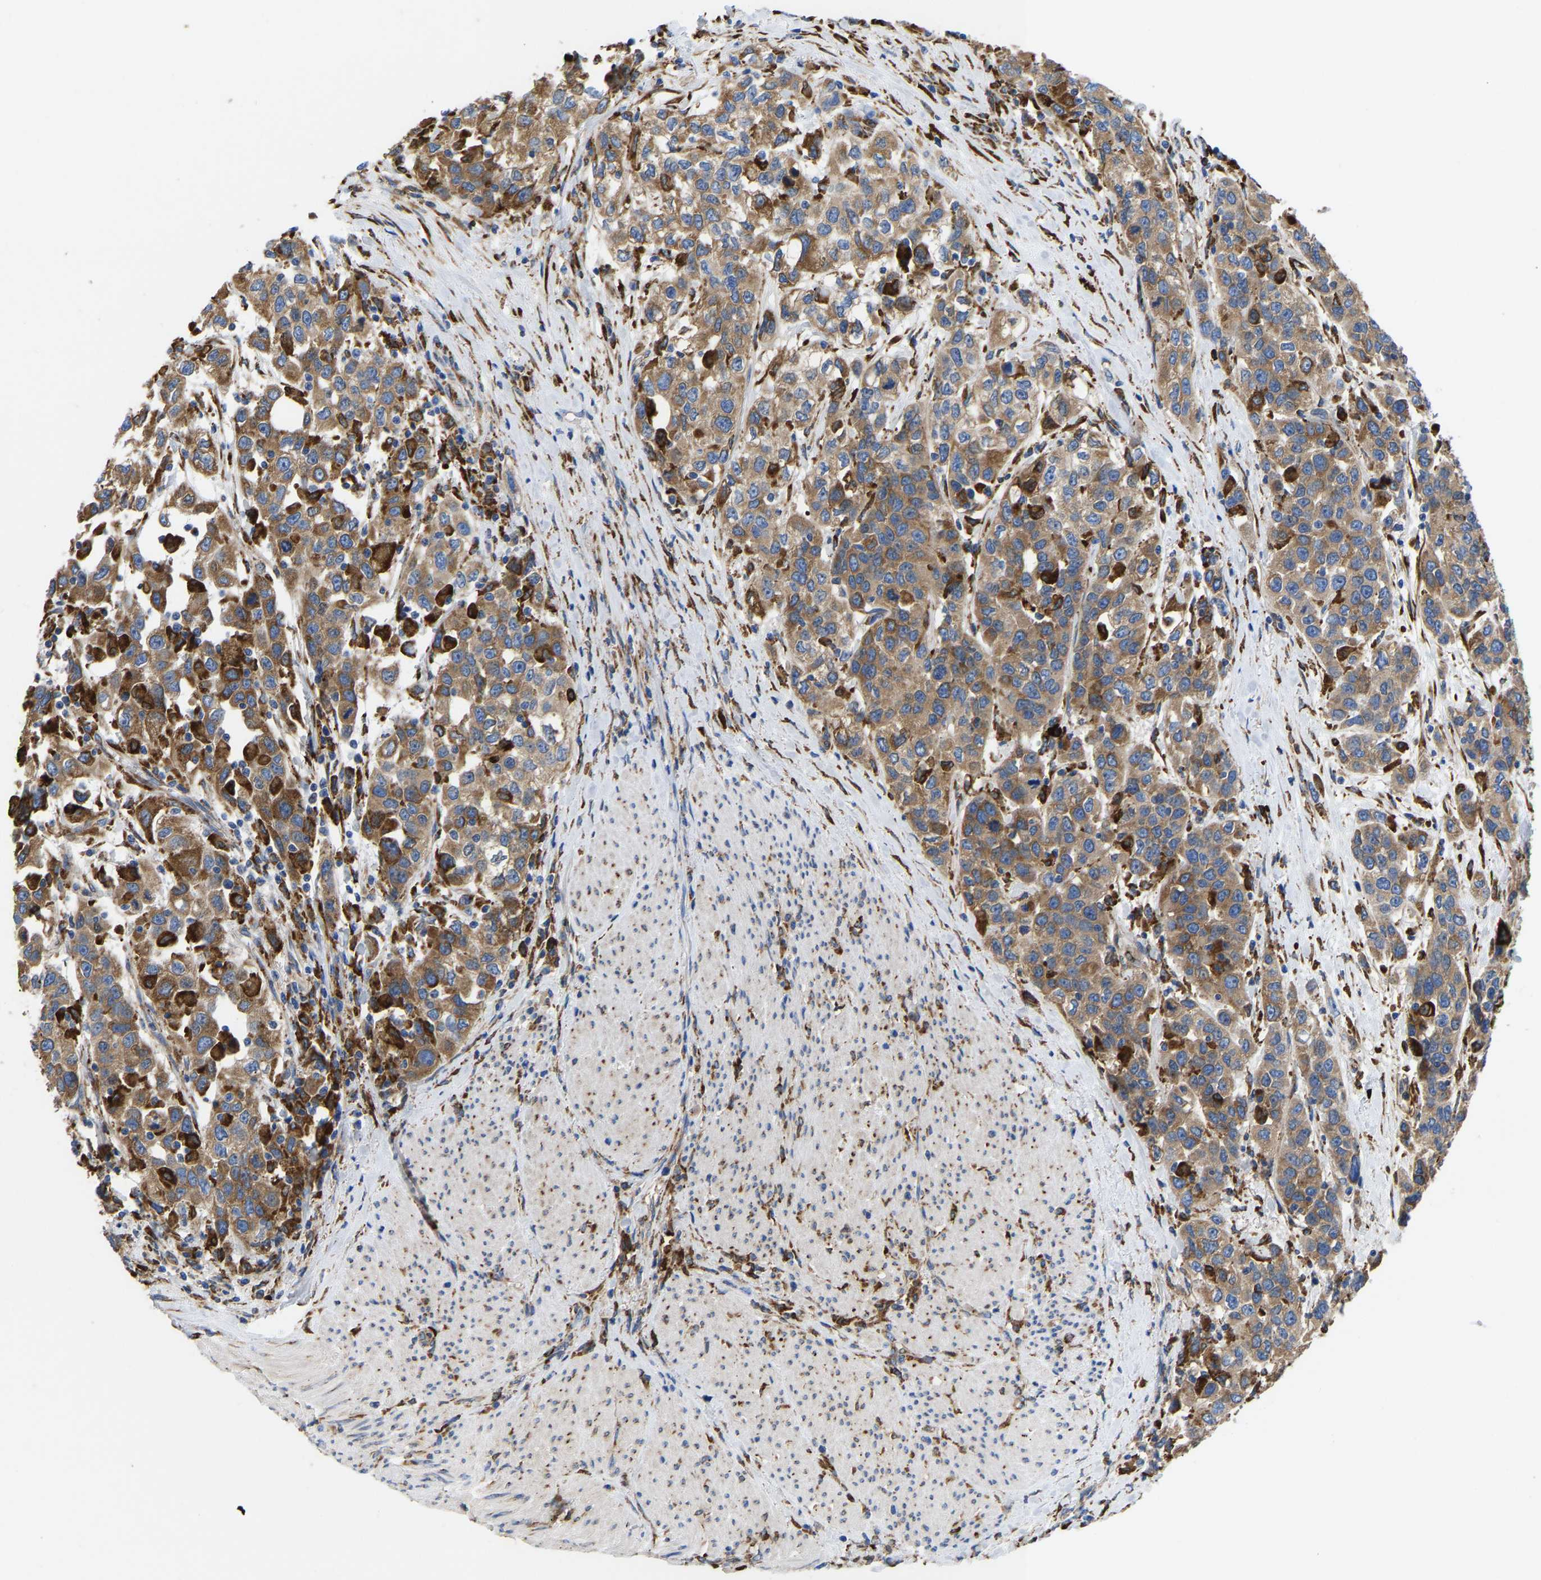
{"staining": {"intensity": "moderate", "quantity": ">75%", "location": "cytoplasmic/membranous"}, "tissue": "urothelial cancer", "cell_type": "Tumor cells", "image_type": "cancer", "snomed": [{"axis": "morphology", "description": "Urothelial carcinoma, High grade"}, {"axis": "topography", "description": "Urinary bladder"}], "caption": "IHC (DAB (3,3'-diaminobenzidine)) staining of urothelial cancer exhibits moderate cytoplasmic/membranous protein positivity in approximately >75% of tumor cells.", "gene": "P4HB", "patient": {"sex": "female", "age": 80}}